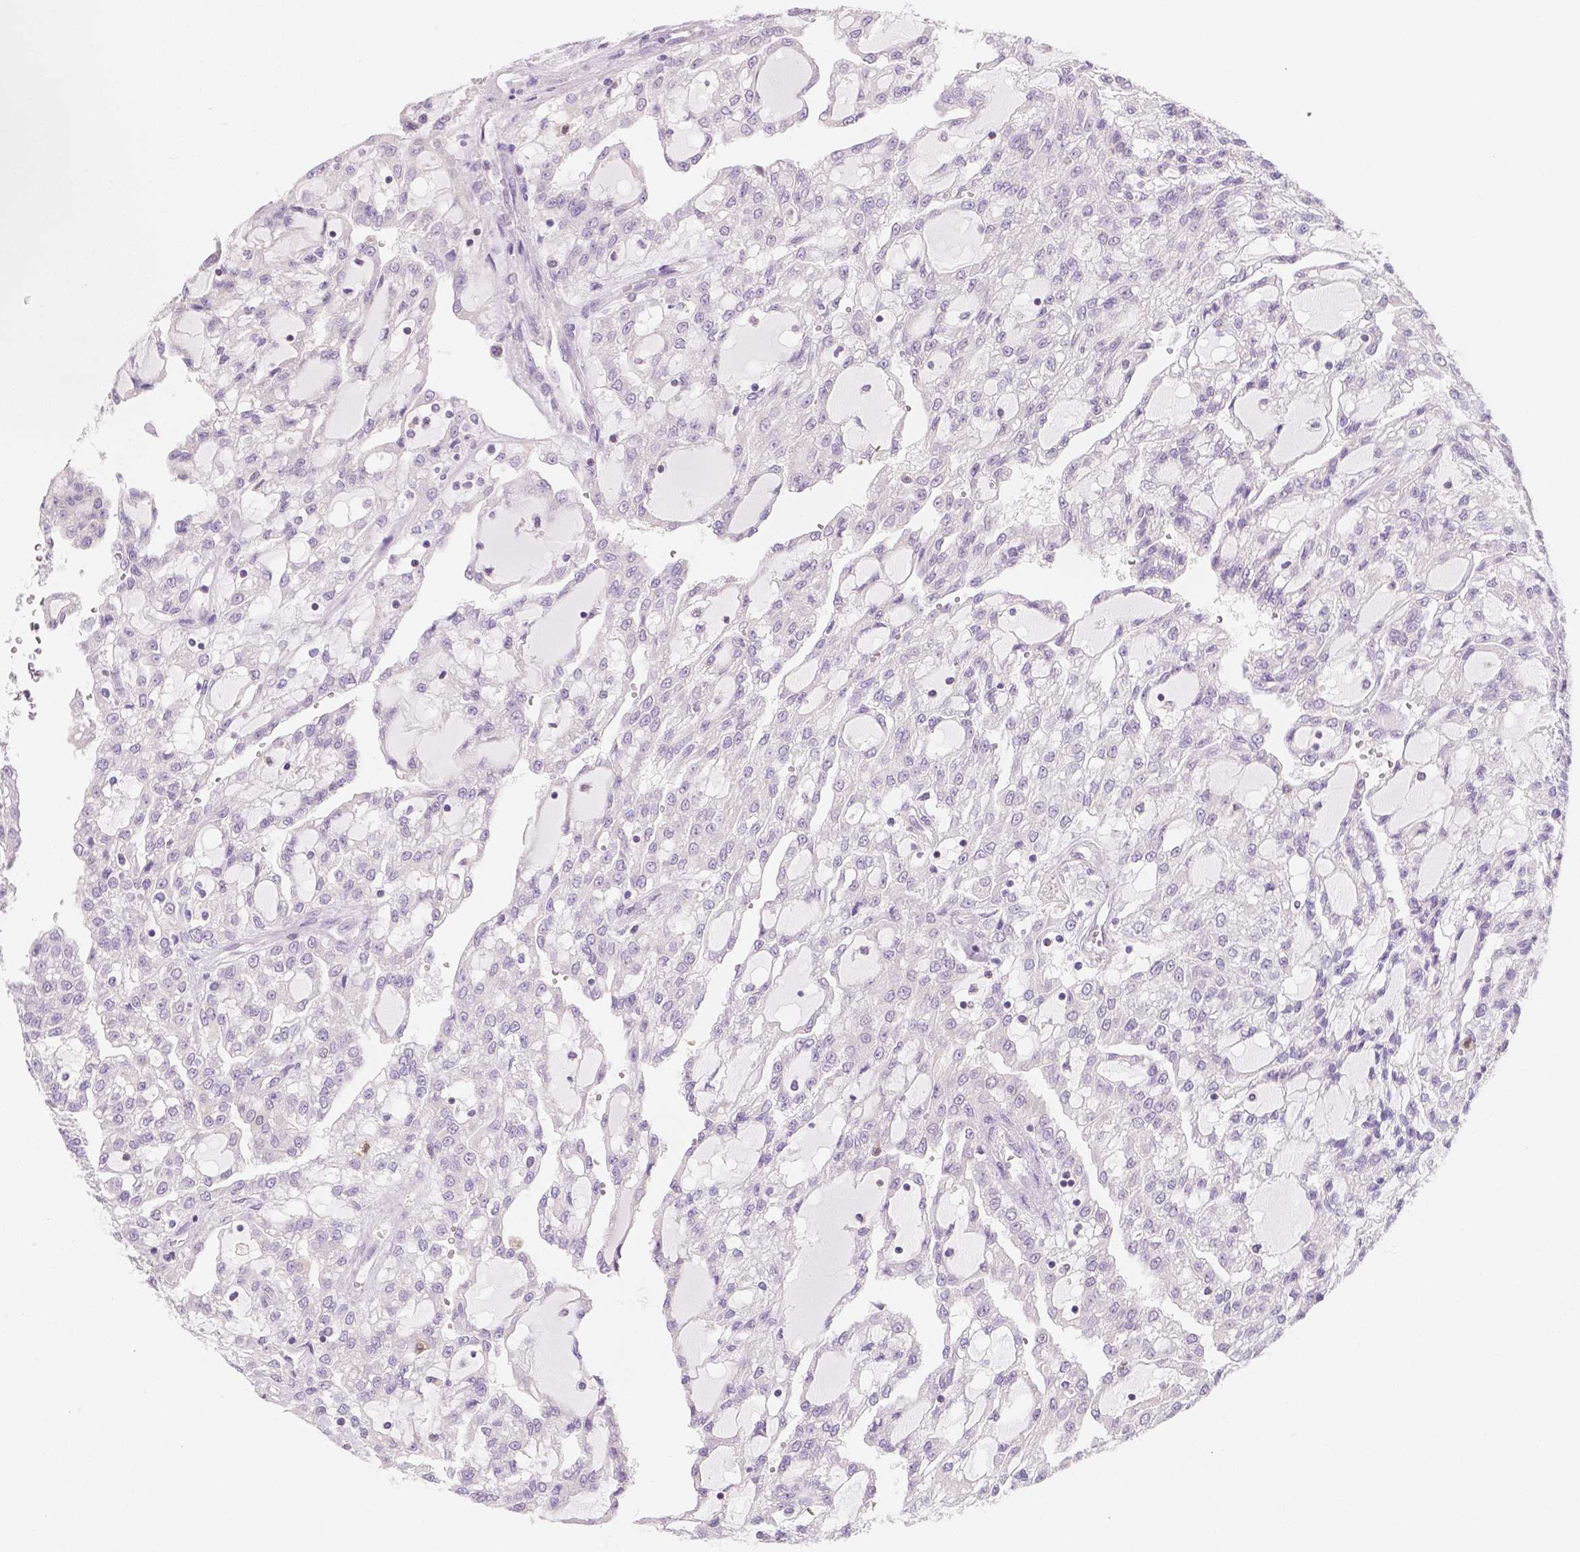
{"staining": {"intensity": "negative", "quantity": "none", "location": "none"}, "tissue": "renal cancer", "cell_type": "Tumor cells", "image_type": "cancer", "snomed": [{"axis": "morphology", "description": "Adenocarcinoma, NOS"}, {"axis": "topography", "description": "Kidney"}], "caption": "IHC image of neoplastic tissue: human renal adenocarcinoma stained with DAB (3,3'-diaminobenzidine) exhibits no significant protein staining in tumor cells.", "gene": "SGTB", "patient": {"sex": "male", "age": 63}}